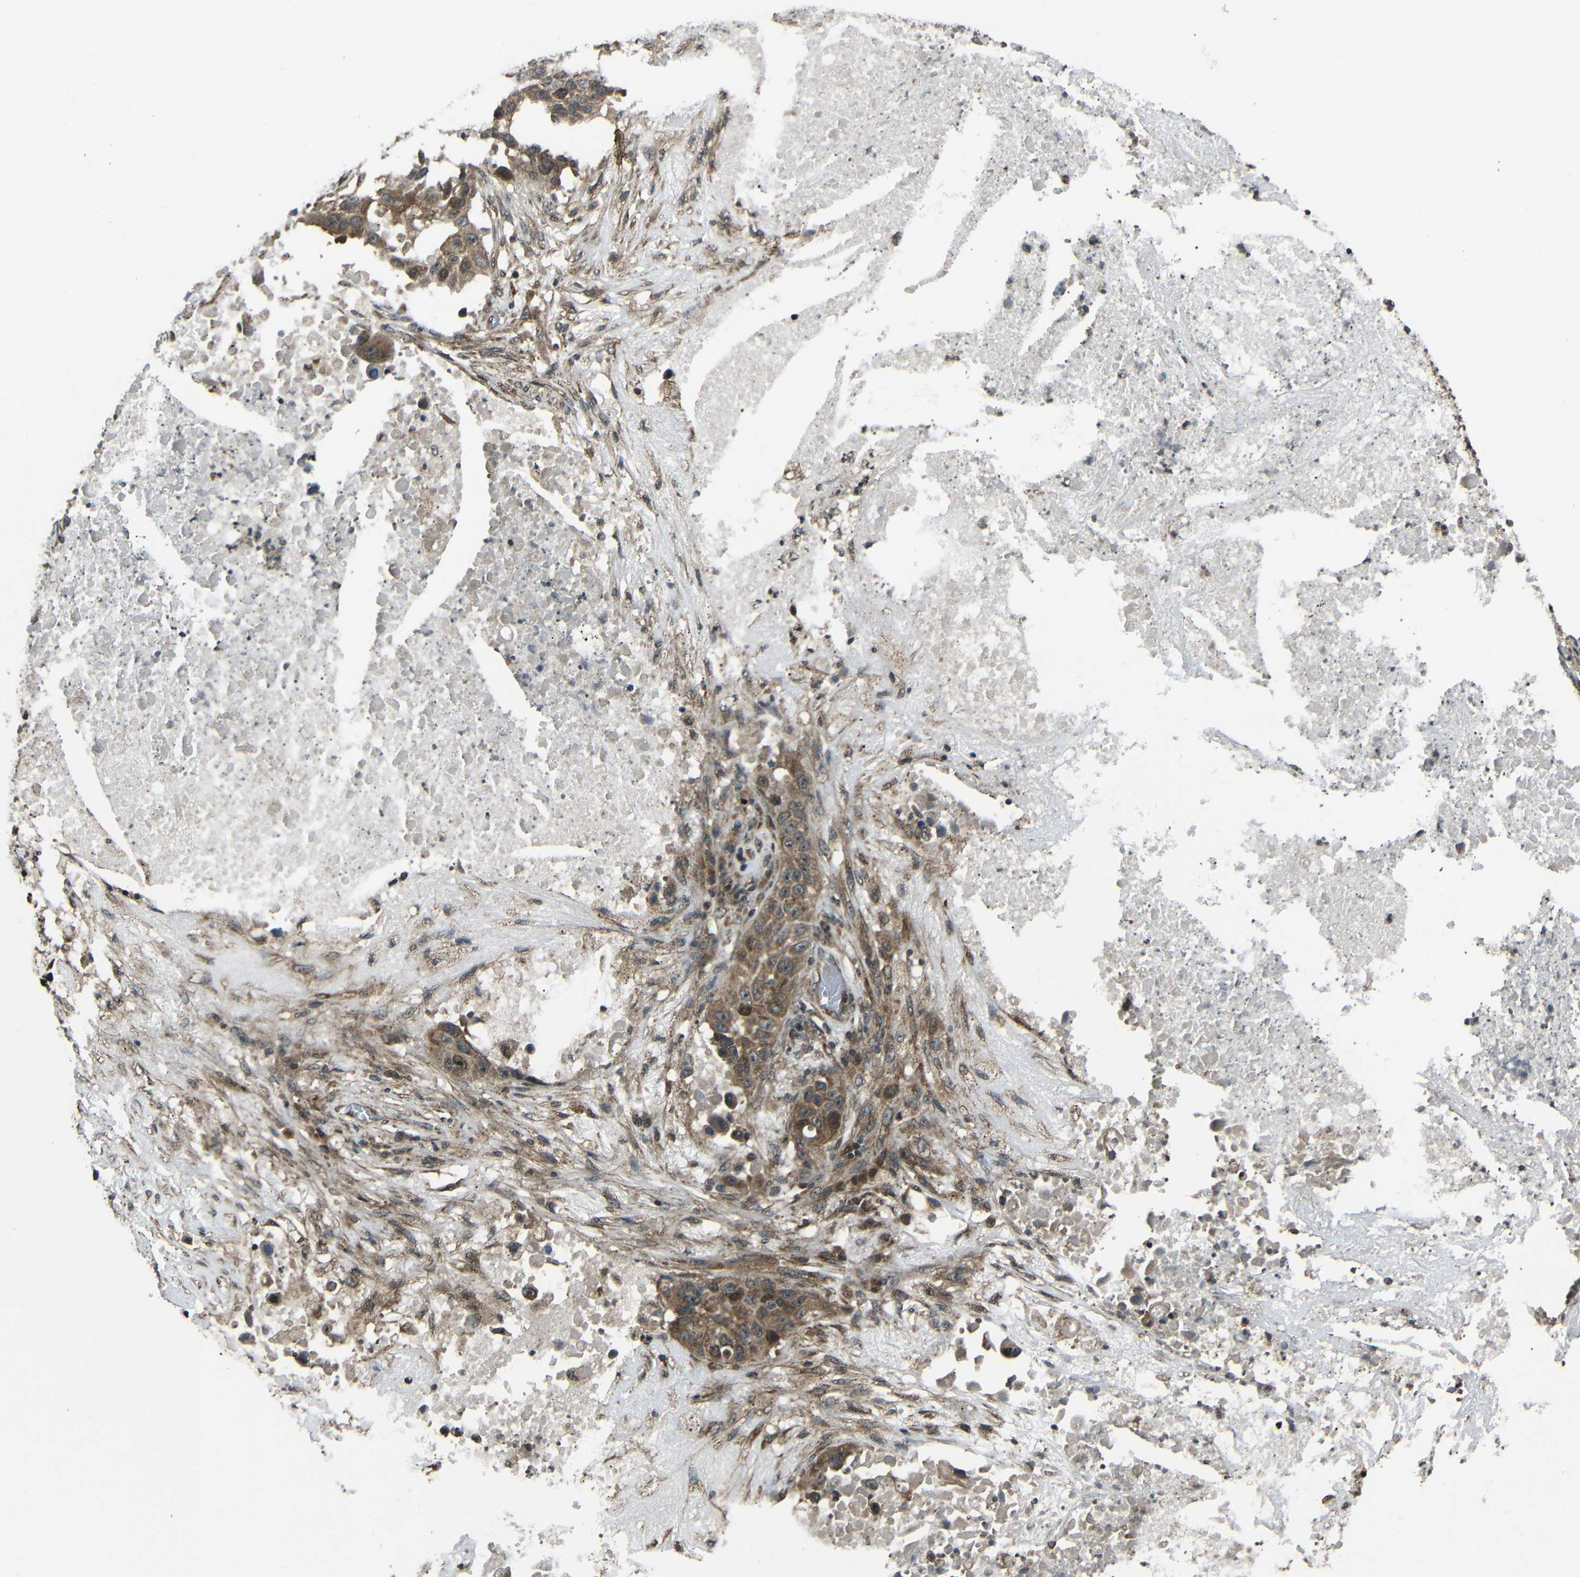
{"staining": {"intensity": "moderate", "quantity": ">75%", "location": "cytoplasmic/membranous"}, "tissue": "lung cancer", "cell_type": "Tumor cells", "image_type": "cancer", "snomed": [{"axis": "morphology", "description": "Squamous cell carcinoma, NOS"}, {"axis": "topography", "description": "Lung"}], "caption": "Lung squamous cell carcinoma stained with a brown dye exhibits moderate cytoplasmic/membranous positive expression in about >75% of tumor cells.", "gene": "PLK2", "patient": {"sex": "male", "age": 57}}